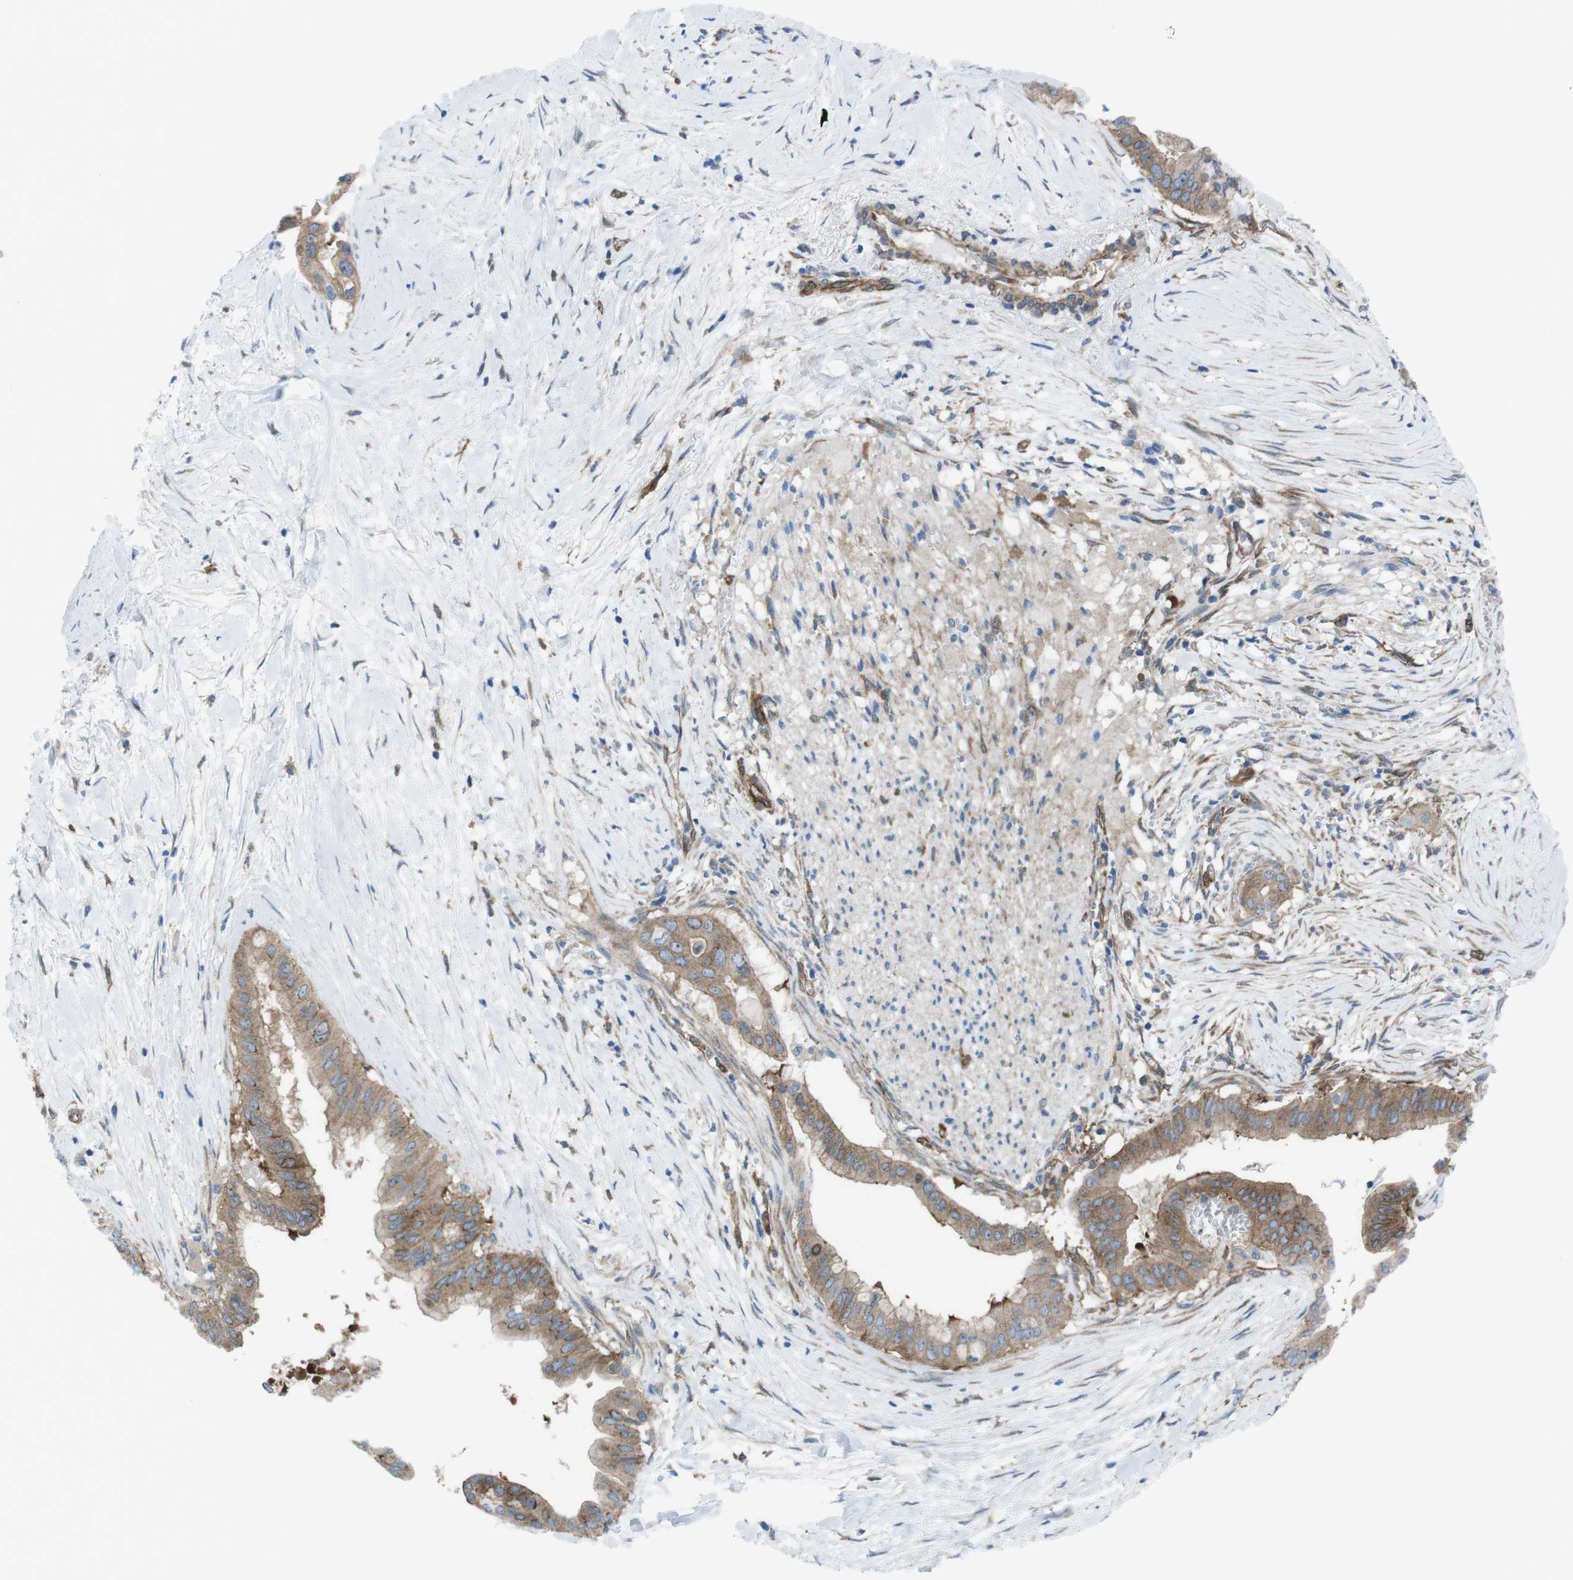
{"staining": {"intensity": "moderate", "quantity": ">75%", "location": "cytoplasmic/membranous"}, "tissue": "pancreatic cancer", "cell_type": "Tumor cells", "image_type": "cancer", "snomed": [{"axis": "morphology", "description": "Adenocarcinoma, NOS"}, {"axis": "topography", "description": "Pancreas"}], "caption": "Human pancreatic cancer stained for a protein (brown) shows moderate cytoplasmic/membranous positive positivity in about >75% of tumor cells.", "gene": "DIAPH2", "patient": {"sex": "male", "age": 55}}